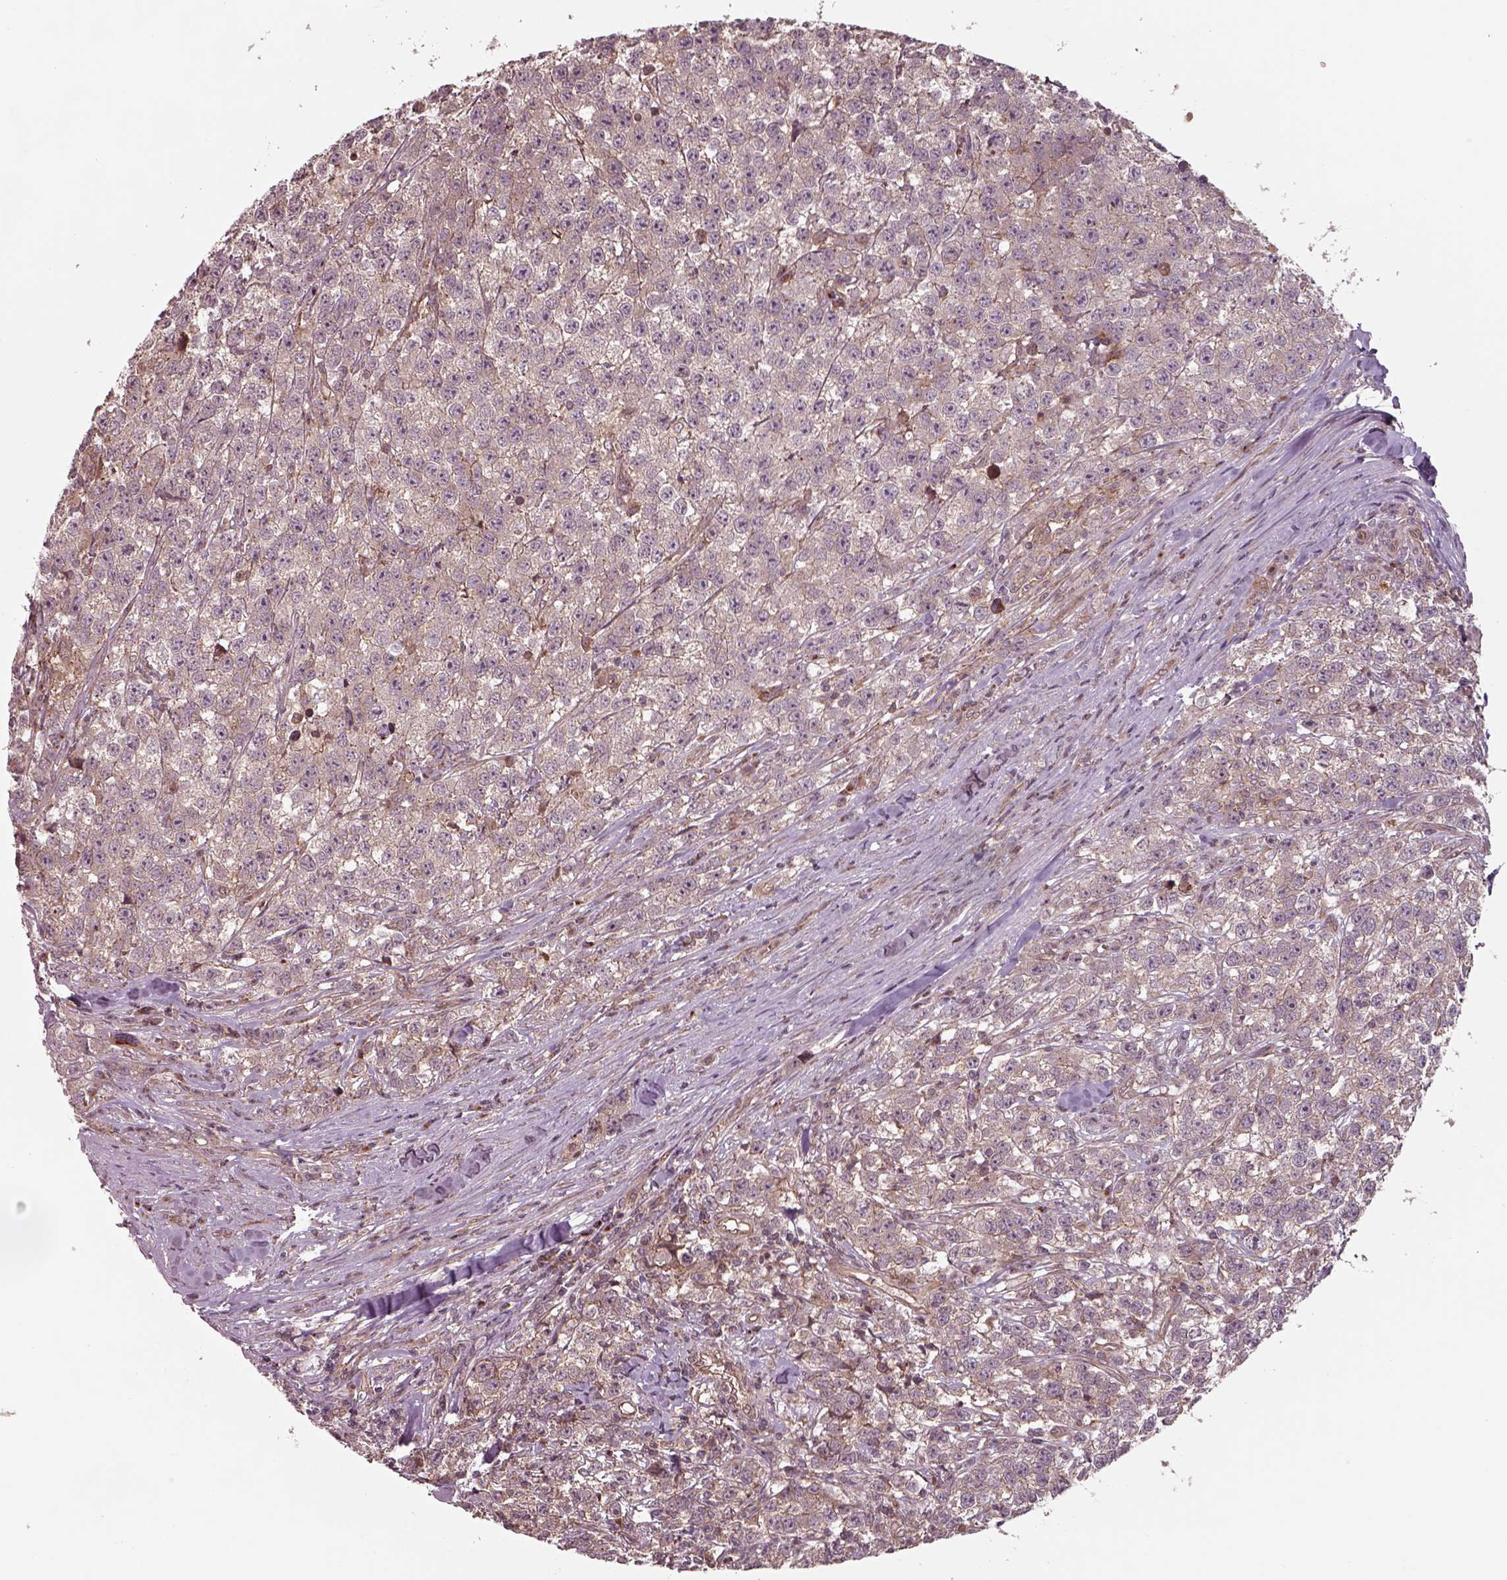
{"staining": {"intensity": "weak", "quantity": "<25%", "location": "cytoplasmic/membranous"}, "tissue": "testis cancer", "cell_type": "Tumor cells", "image_type": "cancer", "snomed": [{"axis": "morphology", "description": "Seminoma, NOS"}, {"axis": "topography", "description": "Testis"}], "caption": "There is no significant positivity in tumor cells of testis cancer (seminoma).", "gene": "CHMP3", "patient": {"sex": "male", "age": 59}}